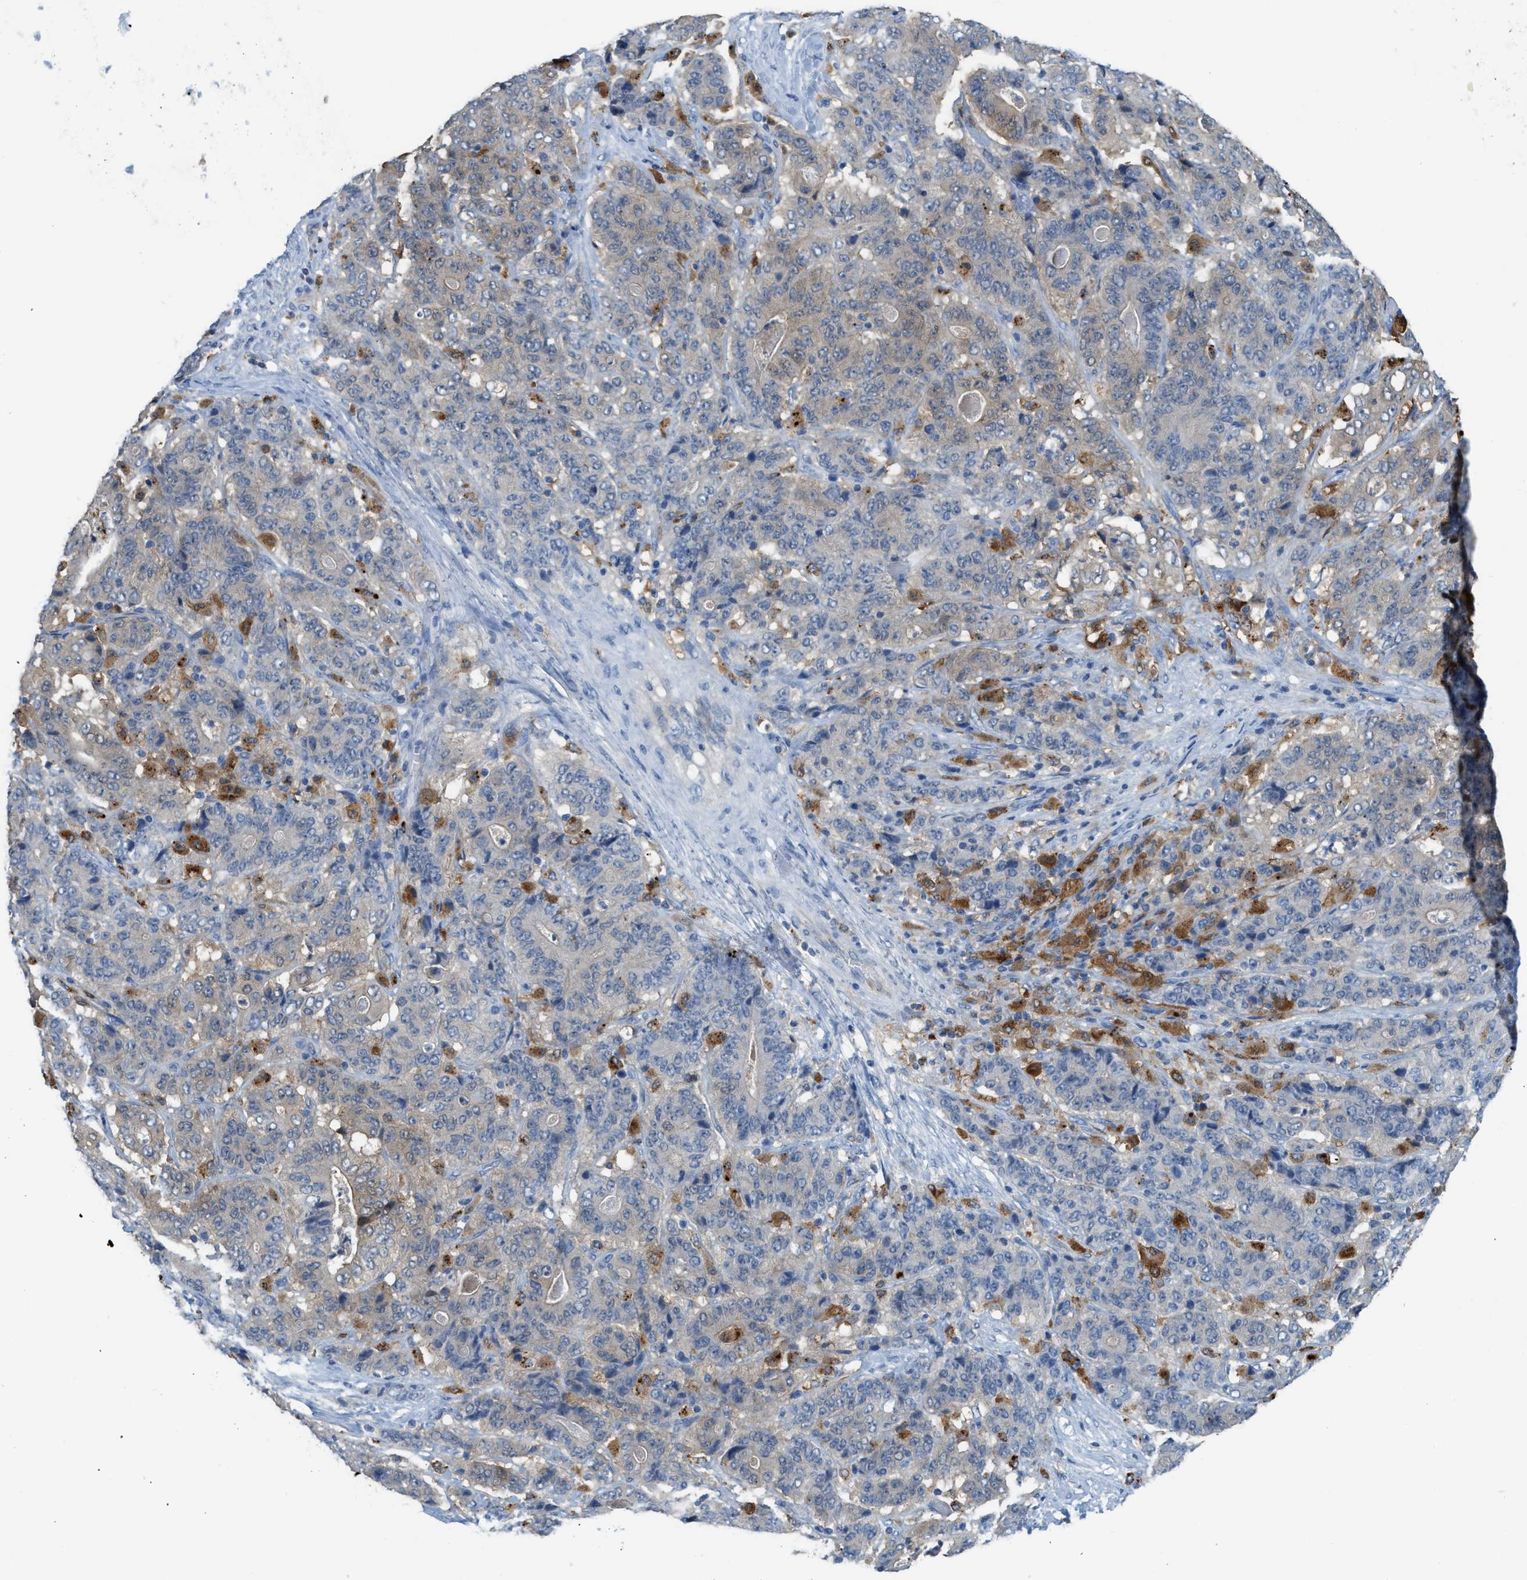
{"staining": {"intensity": "weak", "quantity": "25%-75%", "location": "cytoplasmic/membranous"}, "tissue": "stomach cancer", "cell_type": "Tumor cells", "image_type": "cancer", "snomed": [{"axis": "morphology", "description": "Adenocarcinoma, NOS"}, {"axis": "topography", "description": "Stomach"}], "caption": "Approximately 25%-75% of tumor cells in stomach adenocarcinoma exhibit weak cytoplasmic/membranous protein positivity as visualized by brown immunohistochemical staining.", "gene": "CSTB", "patient": {"sex": "female", "age": 73}}